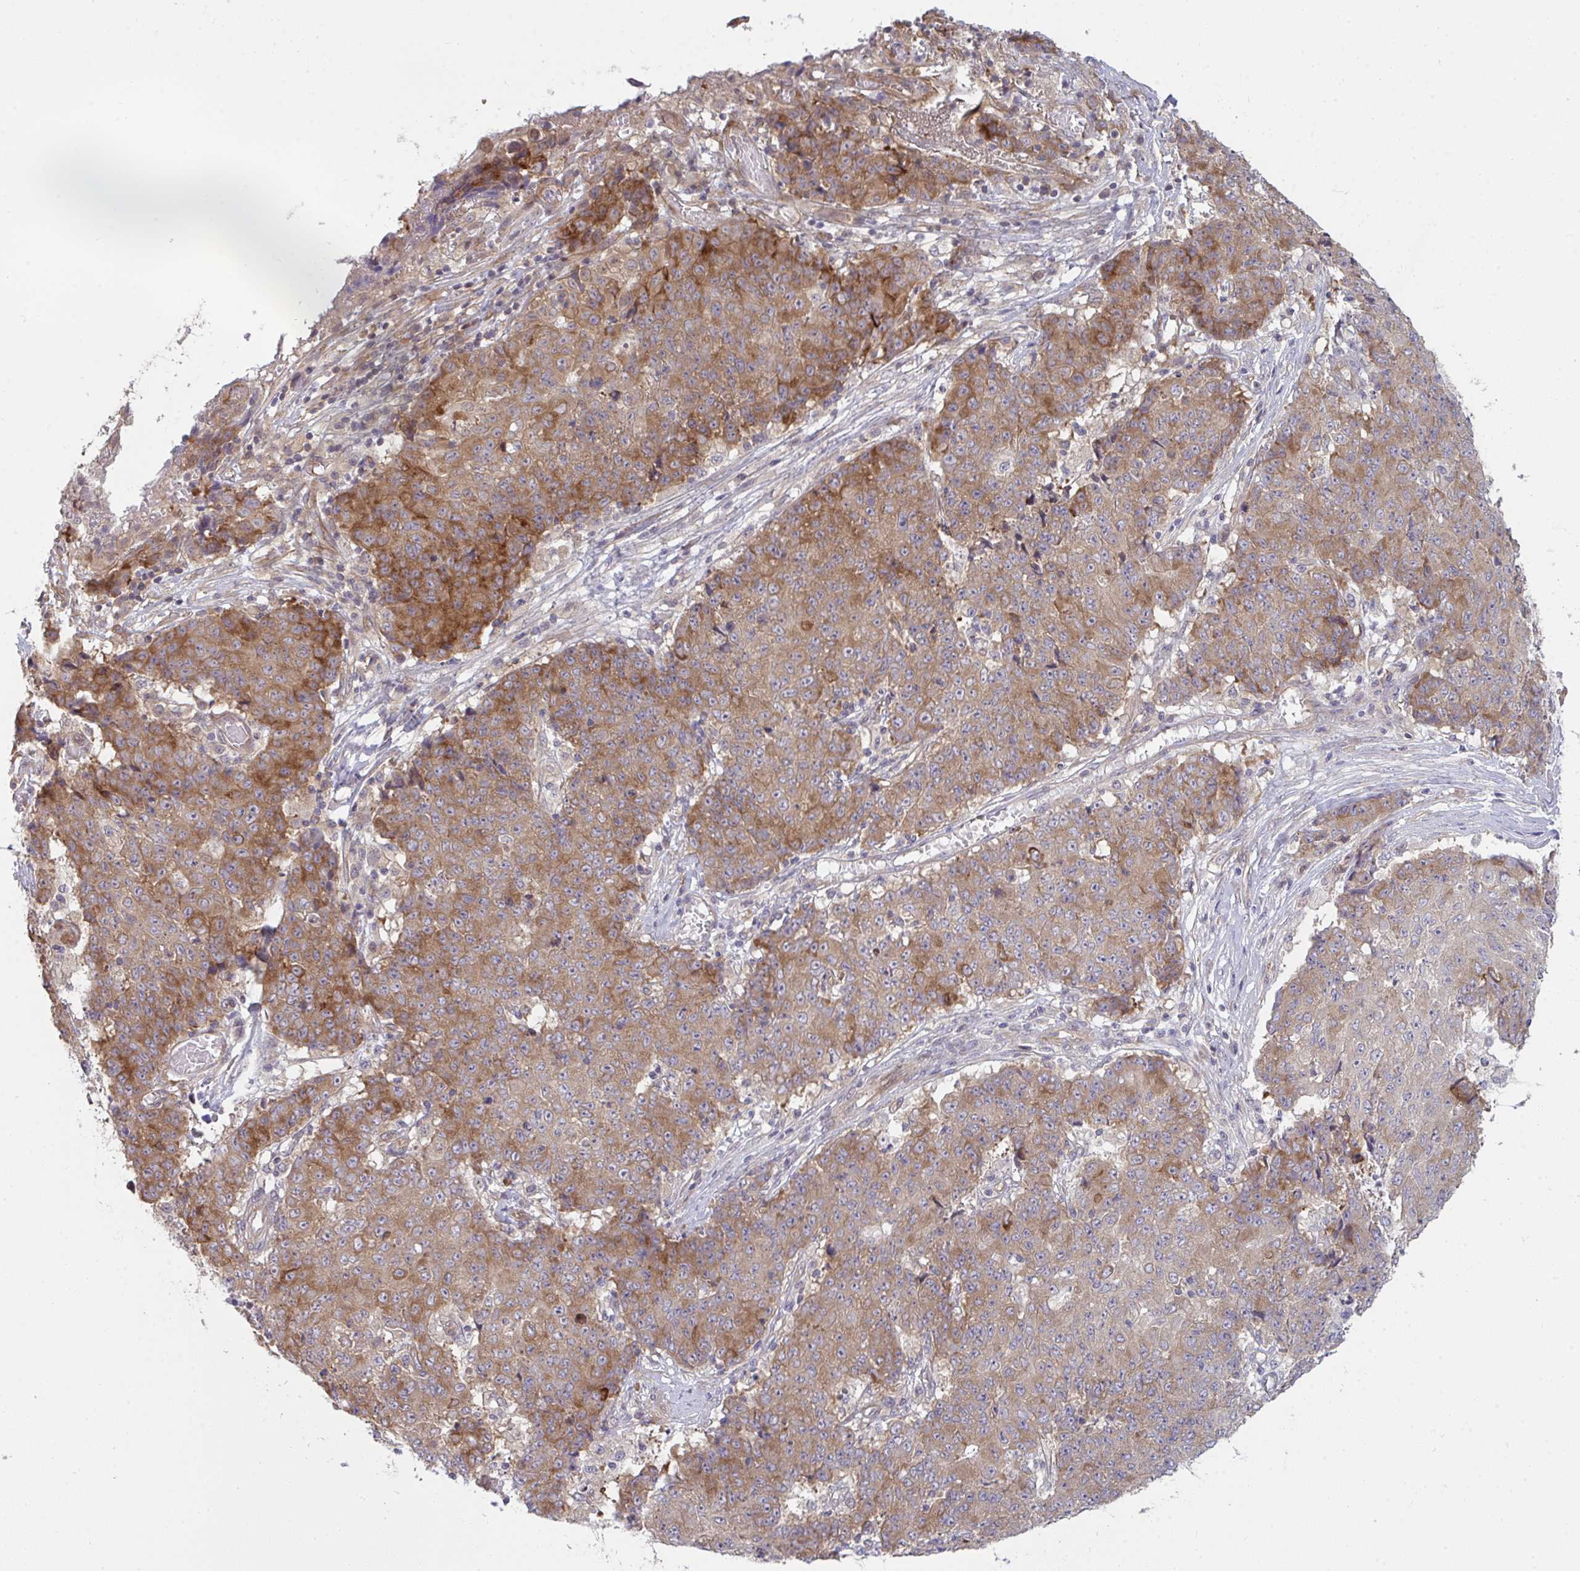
{"staining": {"intensity": "moderate", "quantity": ">75%", "location": "cytoplasmic/membranous"}, "tissue": "ovarian cancer", "cell_type": "Tumor cells", "image_type": "cancer", "snomed": [{"axis": "morphology", "description": "Carcinoma, endometroid"}, {"axis": "topography", "description": "Ovary"}], "caption": "This image exhibits endometroid carcinoma (ovarian) stained with IHC to label a protein in brown. The cytoplasmic/membranous of tumor cells show moderate positivity for the protein. Nuclei are counter-stained blue.", "gene": "CASP9", "patient": {"sex": "female", "age": 42}}